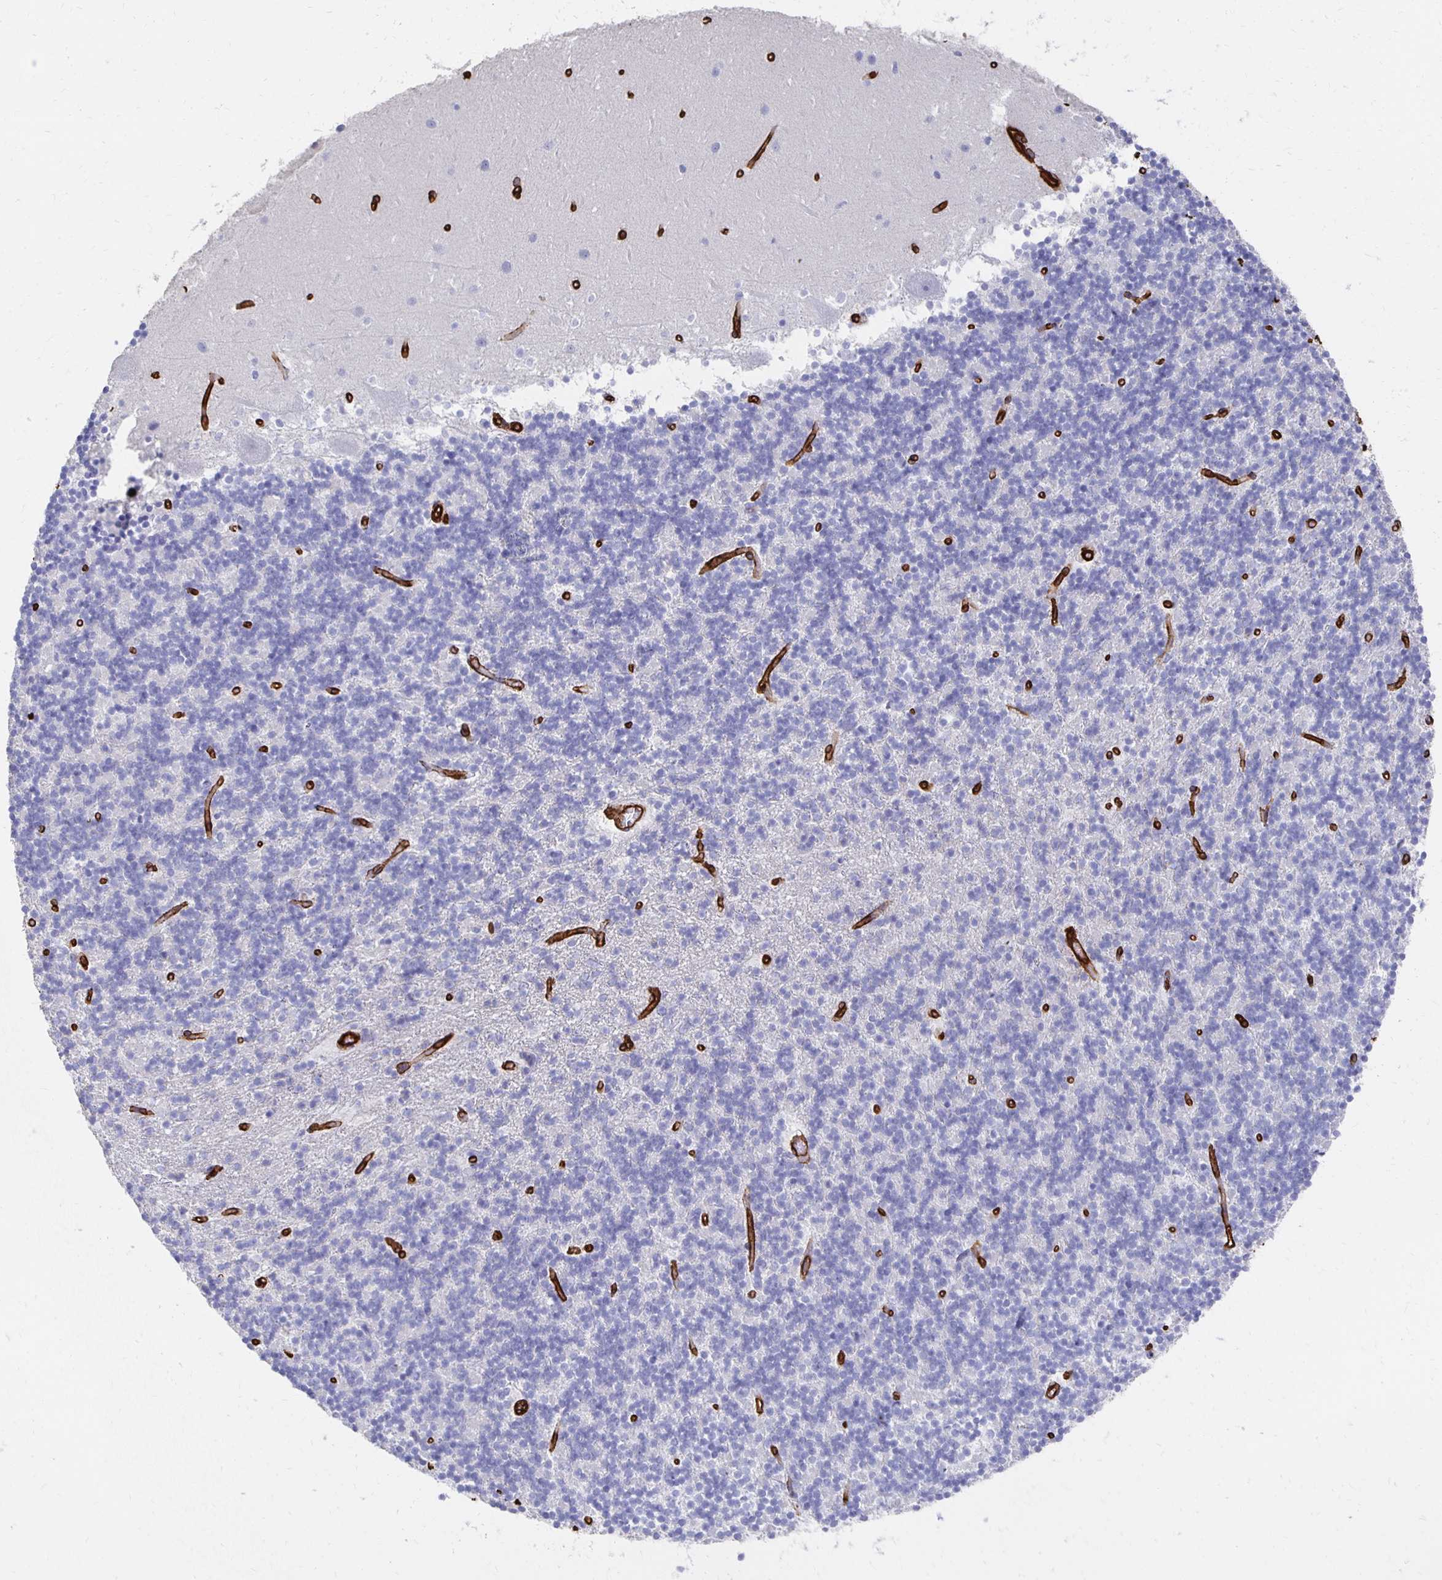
{"staining": {"intensity": "negative", "quantity": "none", "location": "none"}, "tissue": "cerebellum", "cell_type": "Cells in granular layer", "image_type": "normal", "snomed": [{"axis": "morphology", "description": "Normal tissue, NOS"}, {"axis": "topography", "description": "Cerebellum"}], "caption": "Immunohistochemistry micrograph of benign cerebellum: human cerebellum stained with DAB (3,3'-diaminobenzidine) reveals no significant protein positivity in cells in granular layer.", "gene": "VIPR2", "patient": {"sex": "male", "age": 54}}